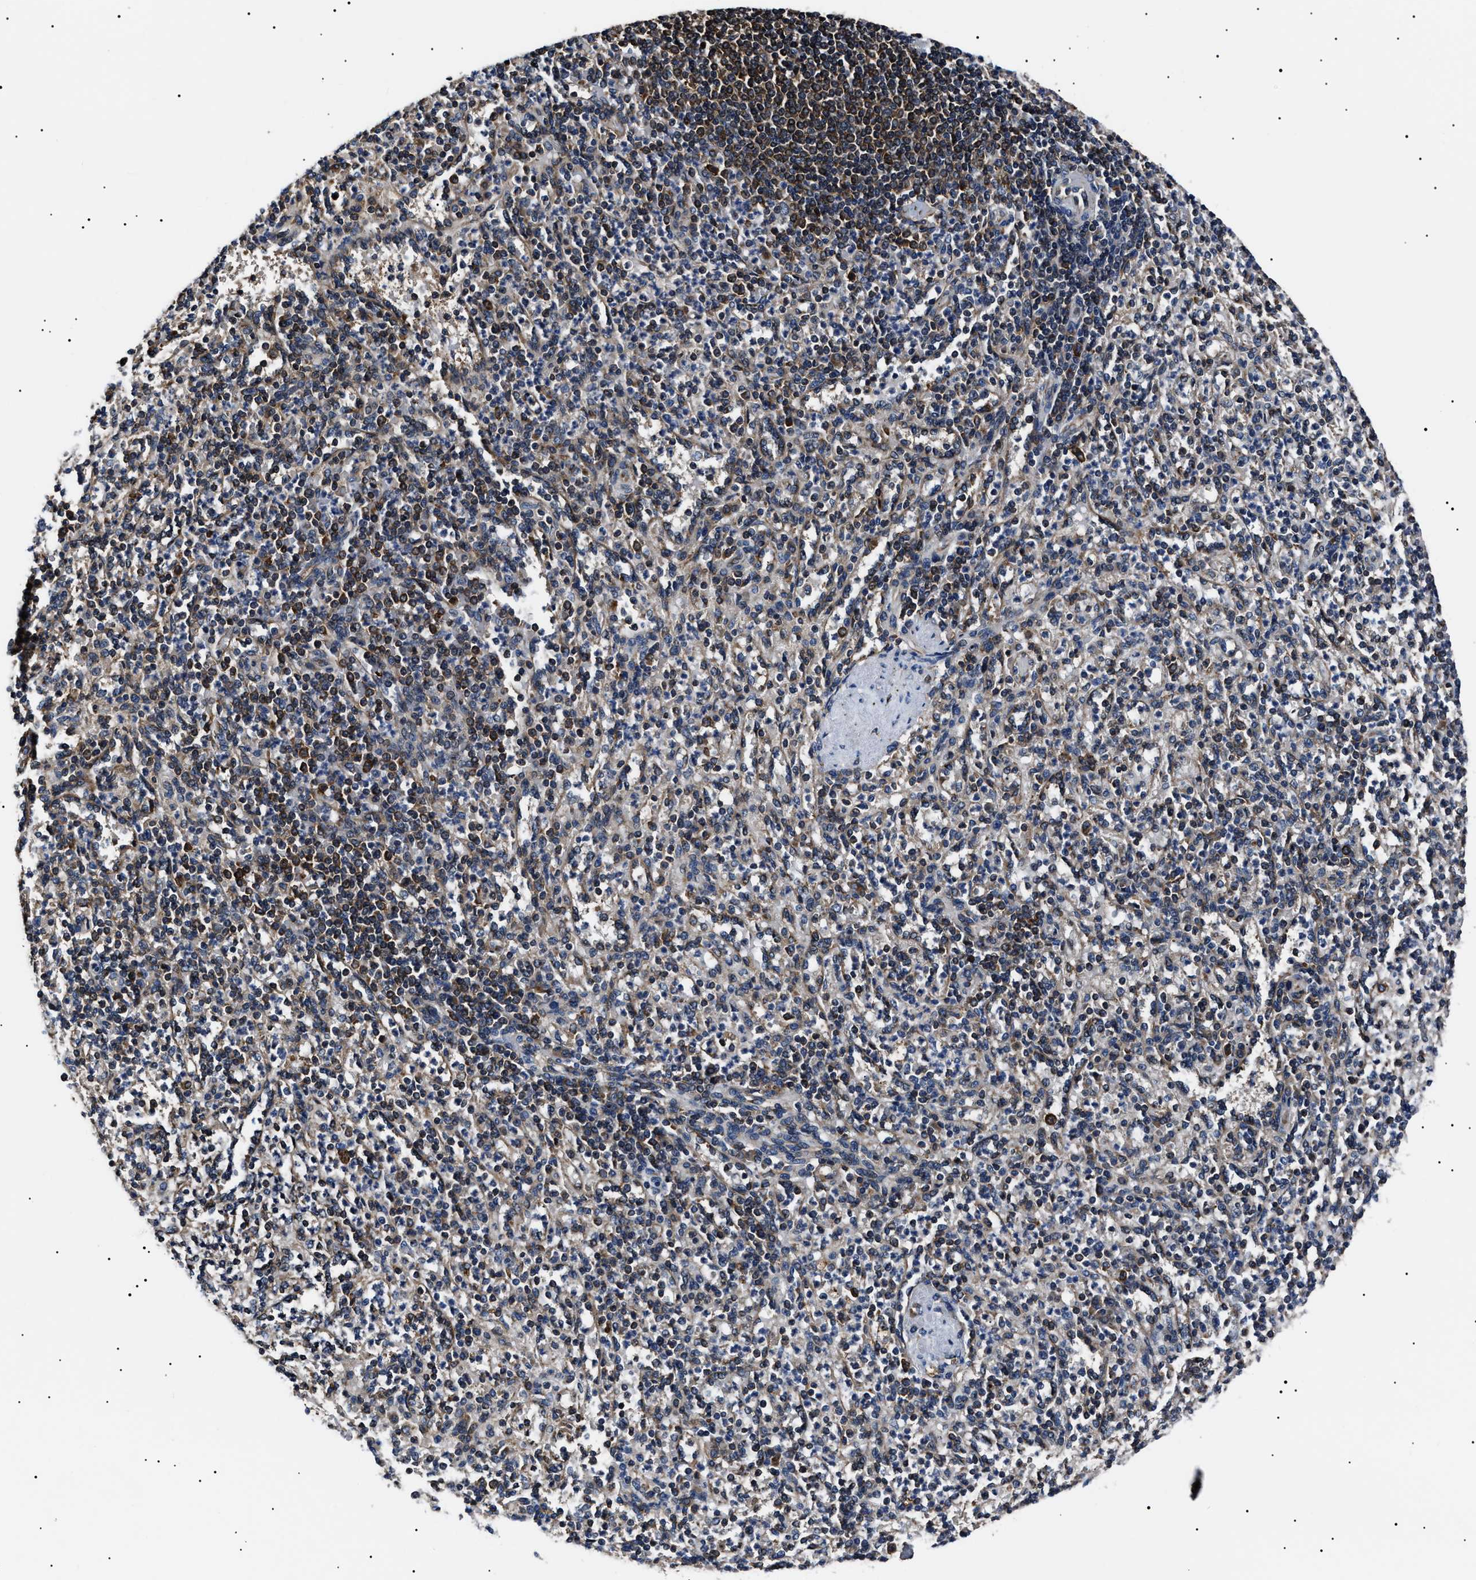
{"staining": {"intensity": "moderate", "quantity": "<25%", "location": "cytoplasmic/membranous"}, "tissue": "spleen", "cell_type": "Cells in red pulp", "image_type": "normal", "snomed": [{"axis": "morphology", "description": "Normal tissue, NOS"}, {"axis": "topography", "description": "Spleen"}], "caption": "Protein expression analysis of benign human spleen reveals moderate cytoplasmic/membranous staining in approximately <25% of cells in red pulp.", "gene": "CCT8", "patient": {"sex": "female", "age": 74}}